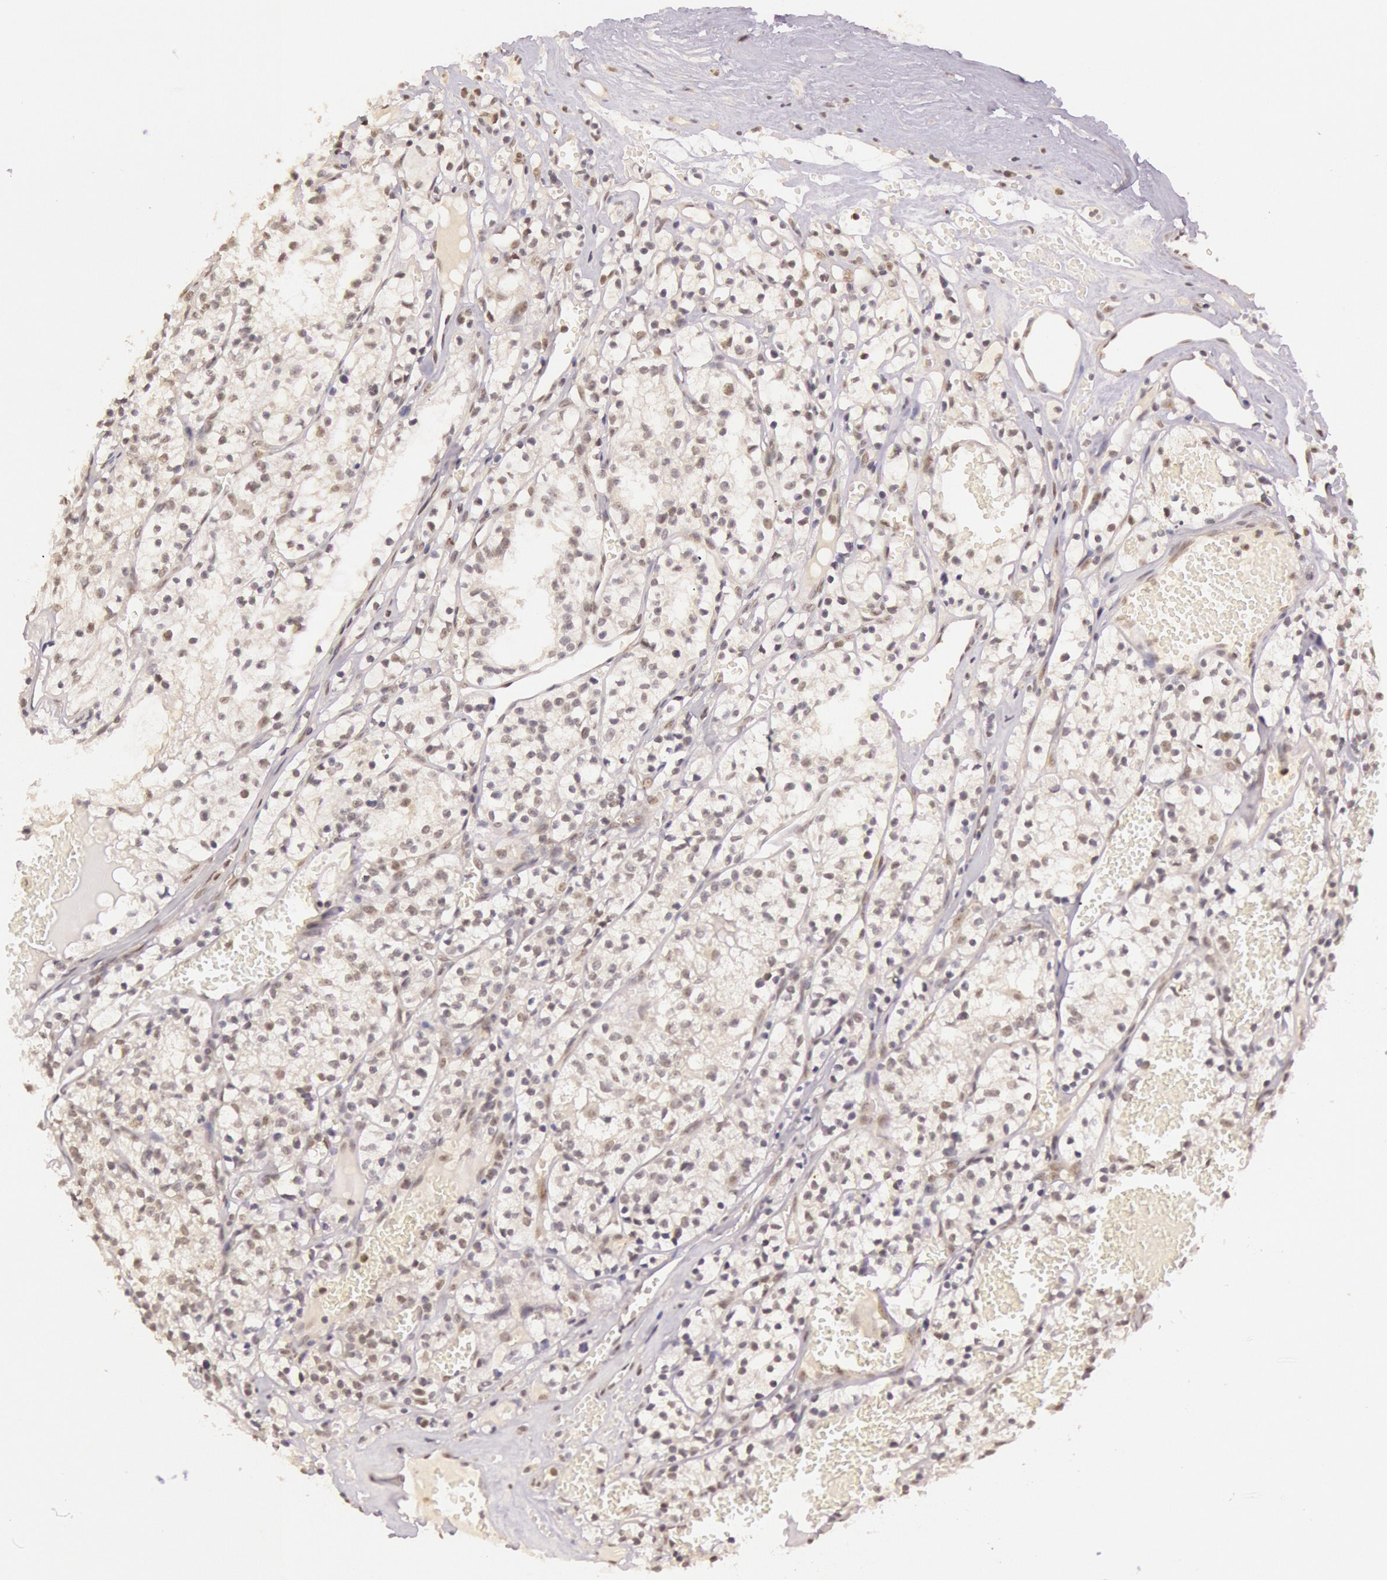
{"staining": {"intensity": "negative", "quantity": "none", "location": "none"}, "tissue": "renal cancer", "cell_type": "Tumor cells", "image_type": "cancer", "snomed": [{"axis": "morphology", "description": "Adenocarcinoma, NOS"}, {"axis": "topography", "description": "Kidney"}], "caption": "Photomicrograph shows no significant protein staining in tumor cells of adenocarcinoma (renal). (Brightfield microscopy of DAB immunohistochemistry at high magnification).", "gene": "RTL10", "patient": {"sex": "male", "age": 61}}